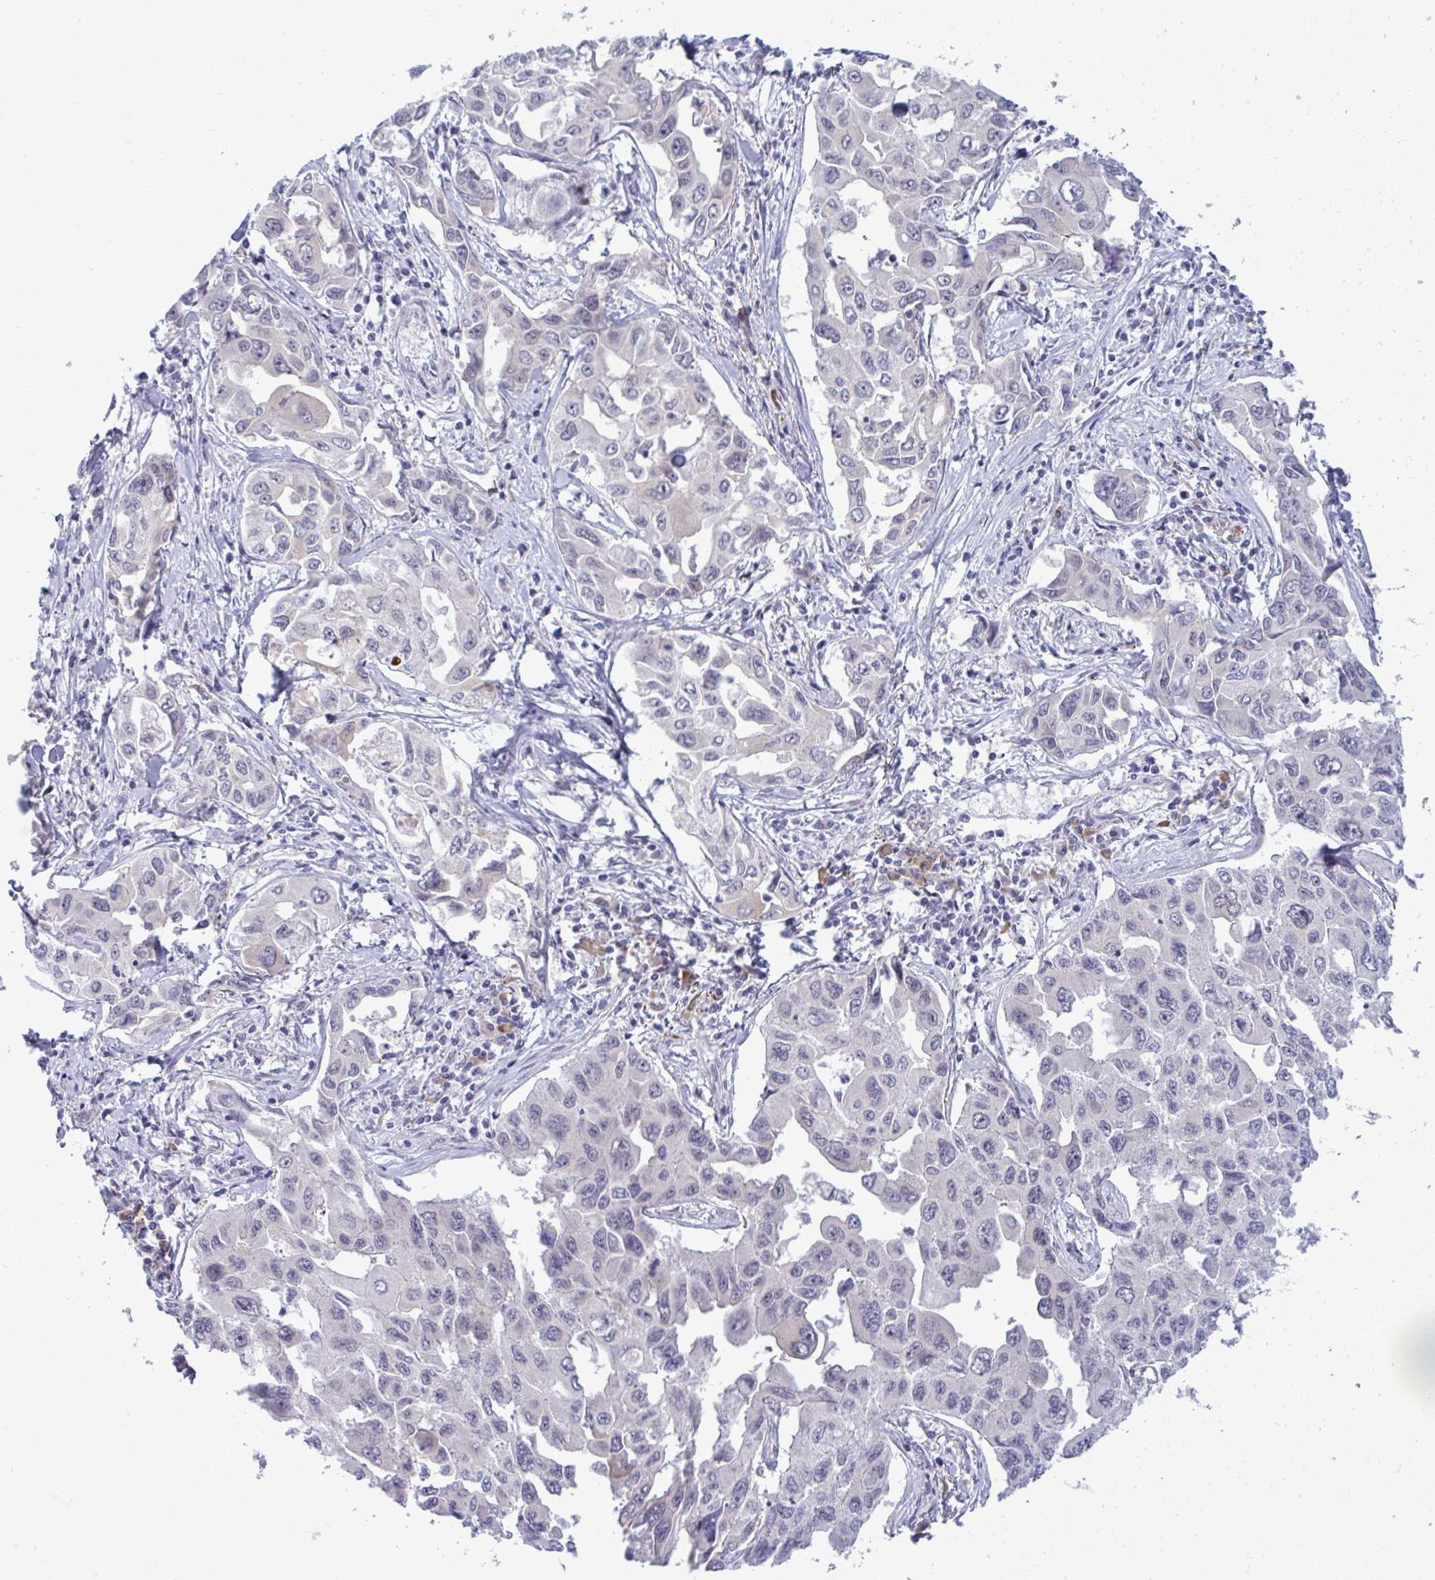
{"staining": {"intensity": "negative", "quantity": "none", "location": "none"}, "tissue": "lung cancer", "cell_type": "Tumor cells", "image_type": "cancer", "snomed": [{"axis": "morphology", "description": "Adenocarcinoma, NOS"}, {"axis": "topography", "description": "Lung"}], "caption": "A high-resolution photomicrograph shows IHC staining of lung cancer (adenocarcinoma), which reveals no significant positivity in tumor cells. Brightfield microscopy of immunohistochemistry (IHC) stained with DAB (3,3'-diaminobenzidine) (brown) and hematoxylin (blue), captured at high magnification.", "gene": "TAB1", "patient": {"sex": "male", "age": 64}}